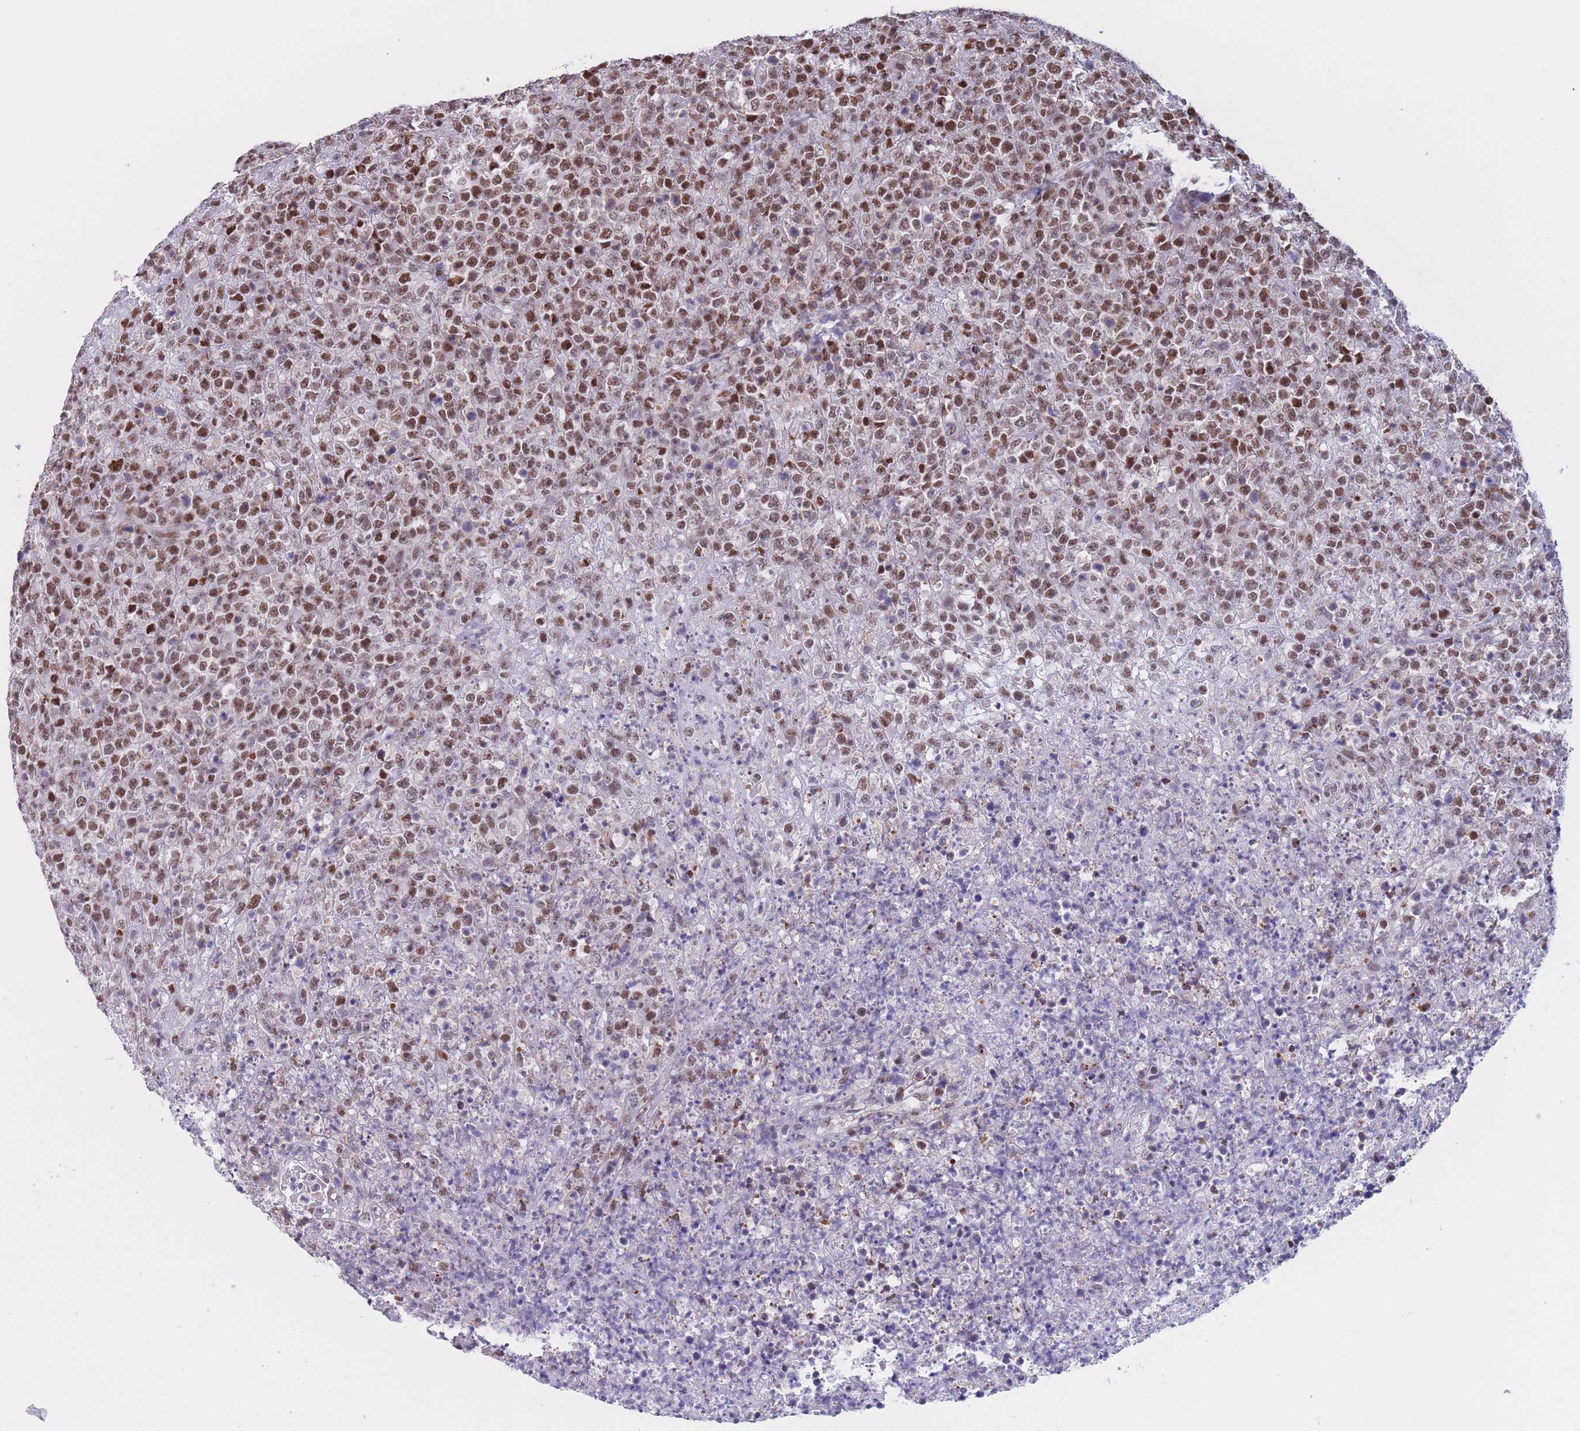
{"staining": {"intensity": "strong", "quantity": ">75%", "location": "nuclear"}, "tissue": "lymphoma", "cell_type": "Tumor cells", "image_type": "cancer", "snomed": [{"axis": "morphology", "description": "Malignant lymphoma, non-Hodgkin's type, High grade"}, {"axis": "topography", "description": "Colon"}], "caption": "Human high-grade malignant lymphoma, non-Hodgkin's type stained with a protein marker displays strong staining in tumor cells.", "gene": "NASP", "patient": {"sex": "female", "age": 53}}